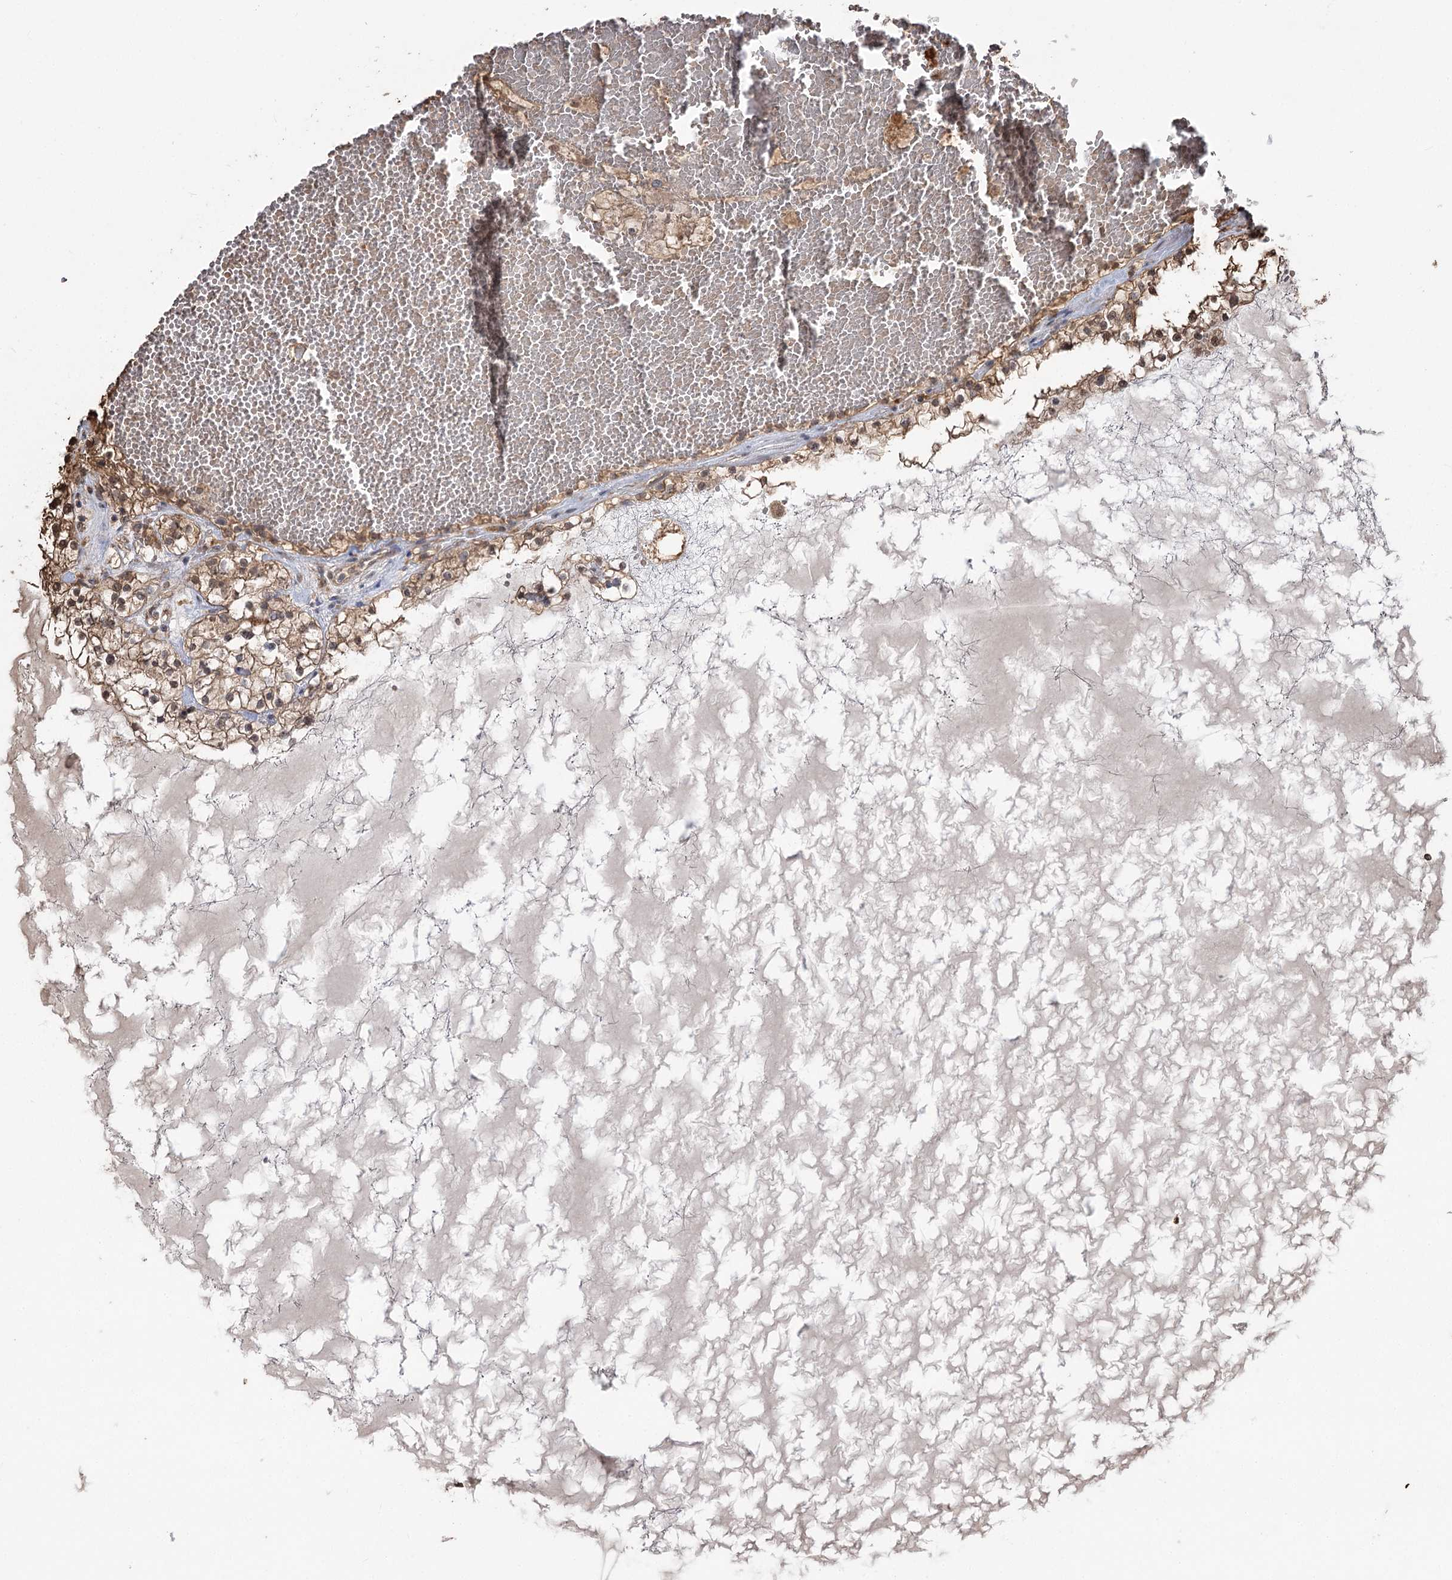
{"staining": {"intensity": "moderate", "quantity": ">75%", "location": "cytoplasmic/membranous"}, "tissue": "renal cancer", "cell_type": "Tumor cells", "image_type": "cancer", "snomed": [{"axis": "morphology", "description": "Normal tissue, NOS"}, {"axis": "morphology", "description": "Adenocarcinoma, NOS"}, {"axis": "topography", "description": "Kidney"}], "caption": "This image exhibits immunohistochemistry staining of adenocarcinoma (renal), with medium moderate cytoplasmic/membranous staining in approximately >75% of tumor cells.", "gene": "PLCH1", "patient": {"sex": "male", "age": 68}}